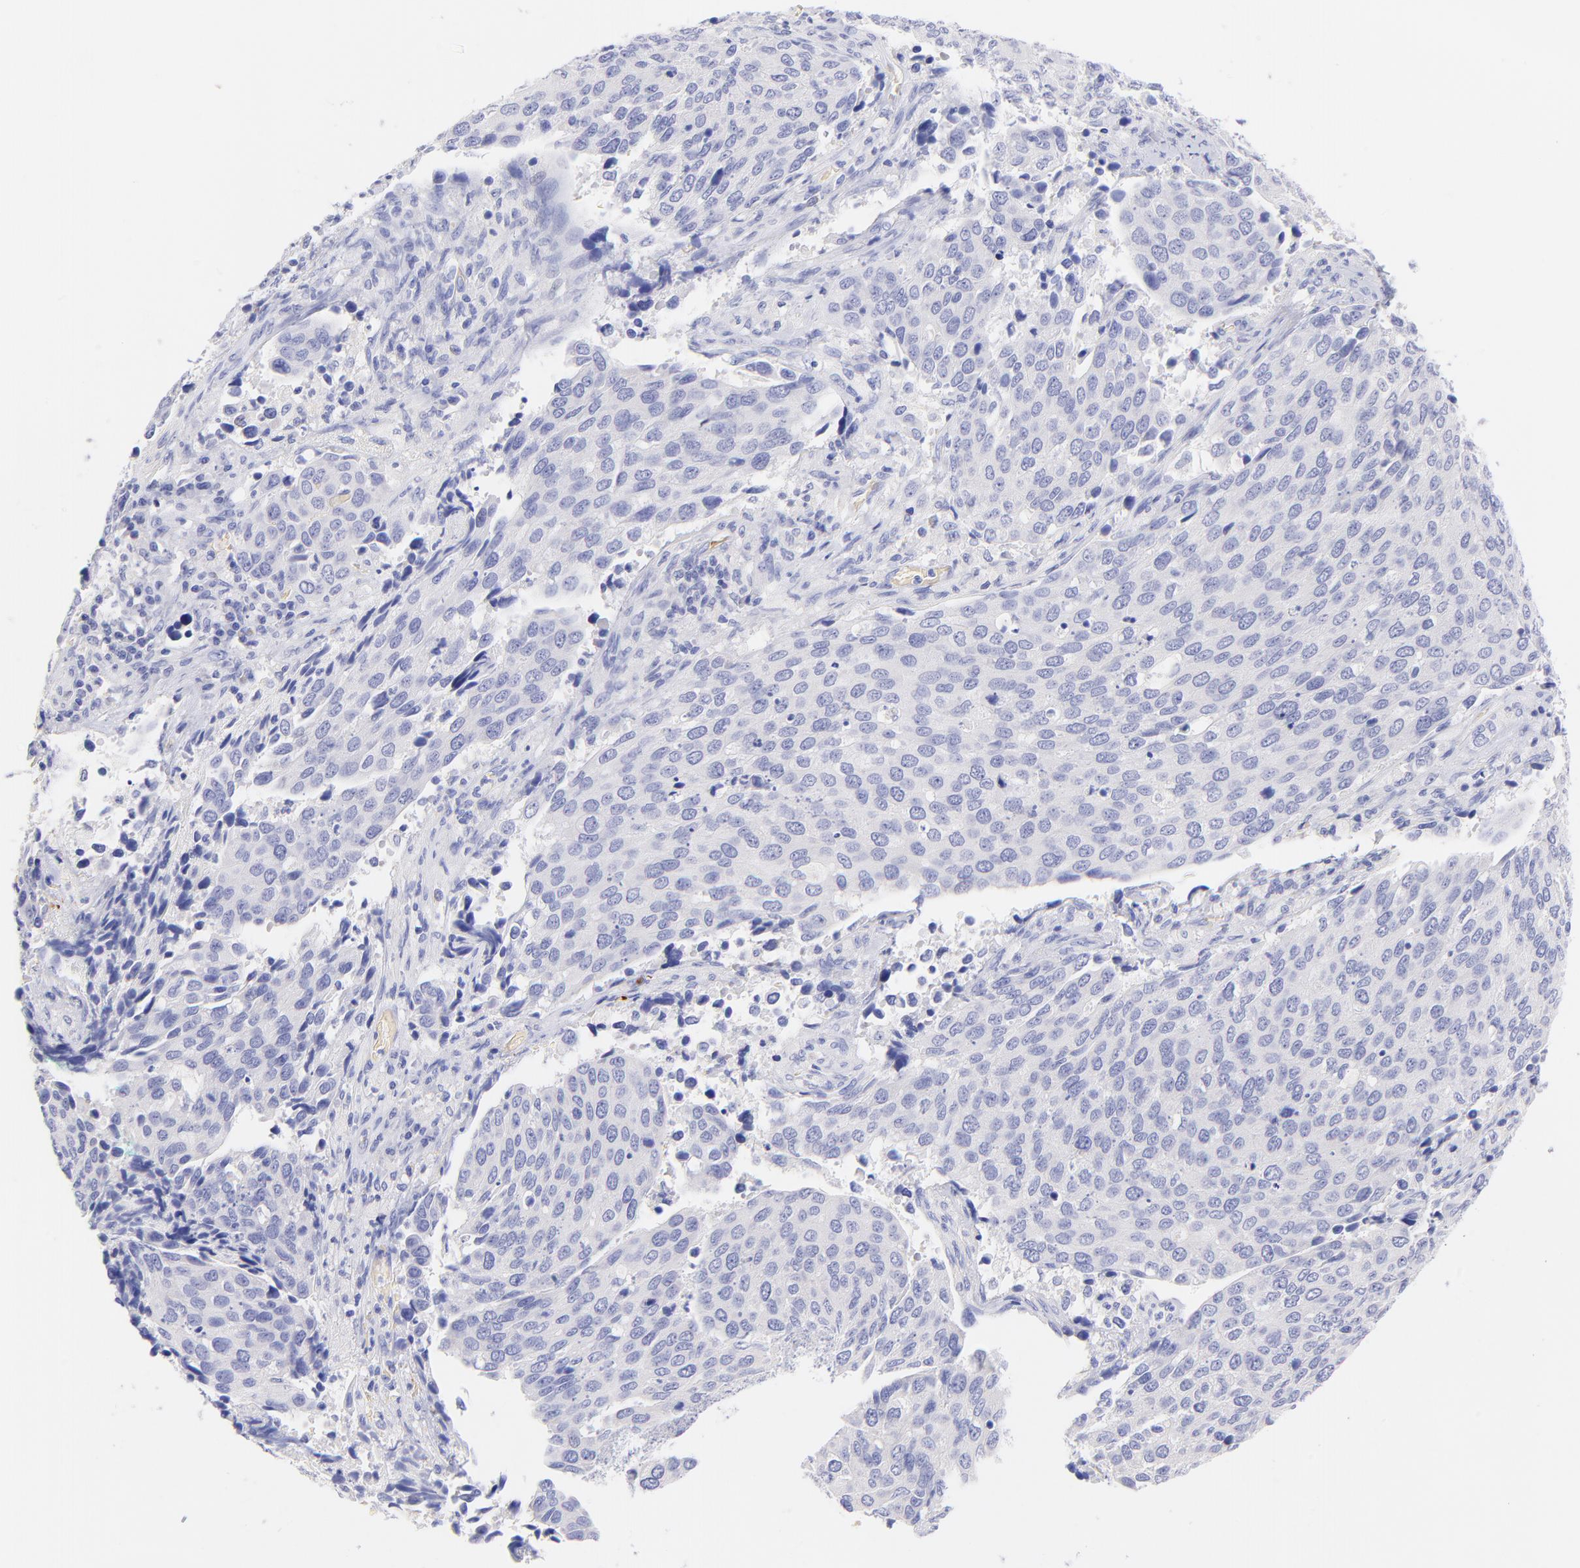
{"staining": {"intensity": "negative", "quantity": "none", "location": "none"}, "tissue": "cervical cancer", "cell_type": "Tumor cells", "image_type": "cancer", "snomed": [{"axis": "morphology", "description": "Squamous cell carcinoma, NOS"}, {"axis": "topography", "description": "Cervix"}], "caption": "IHC image of cervical cancer stained for a protein (brown), which demonstrates no positivity in tumor cells.", "gene": "FRMPD3", "patient": {"sex": "female", "age": 54}}